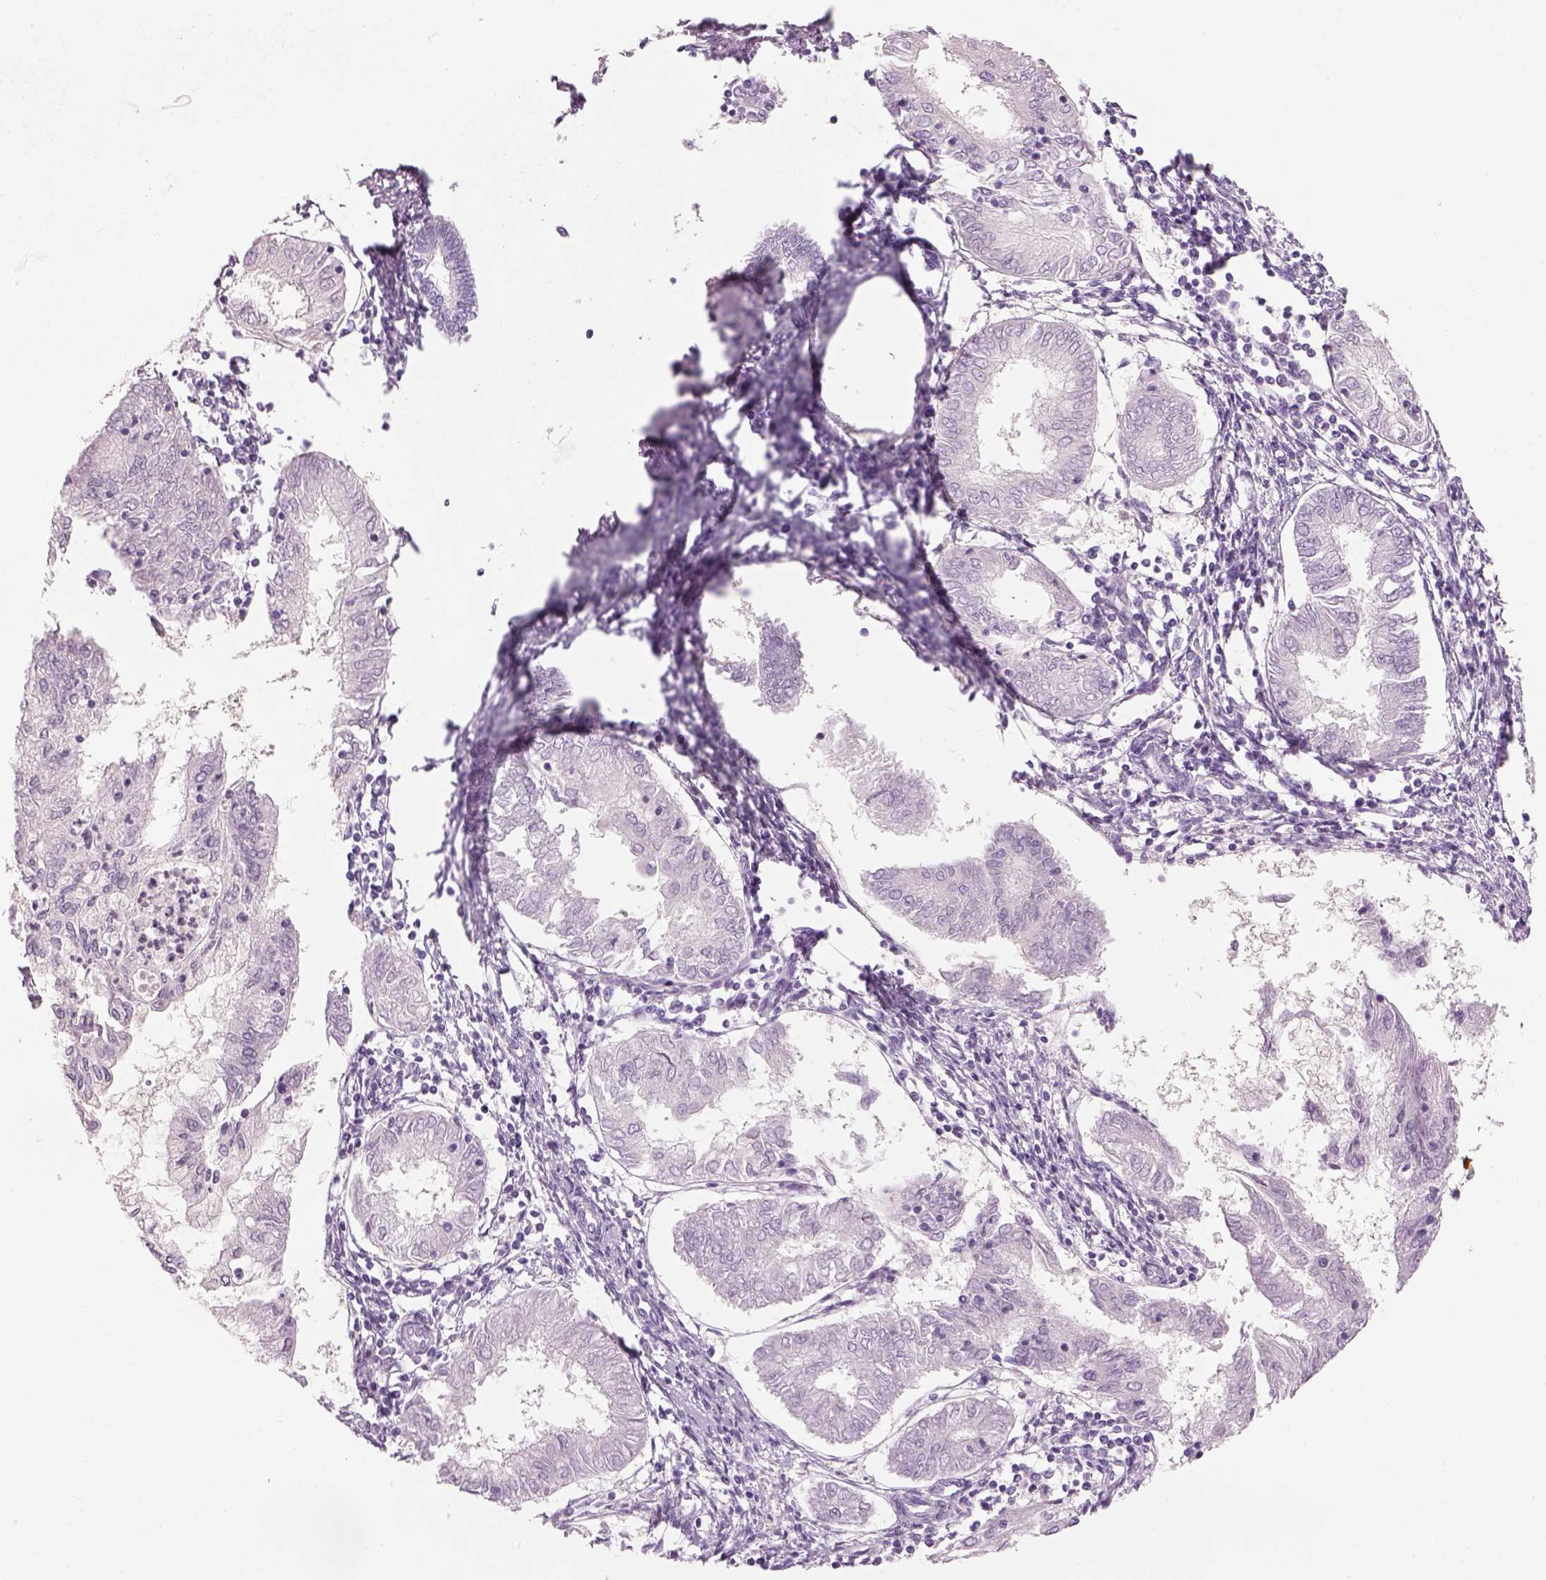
{"staining": {"intensity": "negative", "quantity": "none", "location": "none"}, "tissue": "endometrial cancer", "cell_type": "Tumor cells", "image_type": "cancer", "snomed": [{"axis": "morphology", "description": "Adenocarcinoma, NOS"}, {"axis": "topography", "description": "Endometrium"}], "caption": "IHC of endometrial adenocarcinoma exhibits no positivity in tumor cells.", "gene": "MDH1B", "patient": {"sex": "female", "age": 68}}